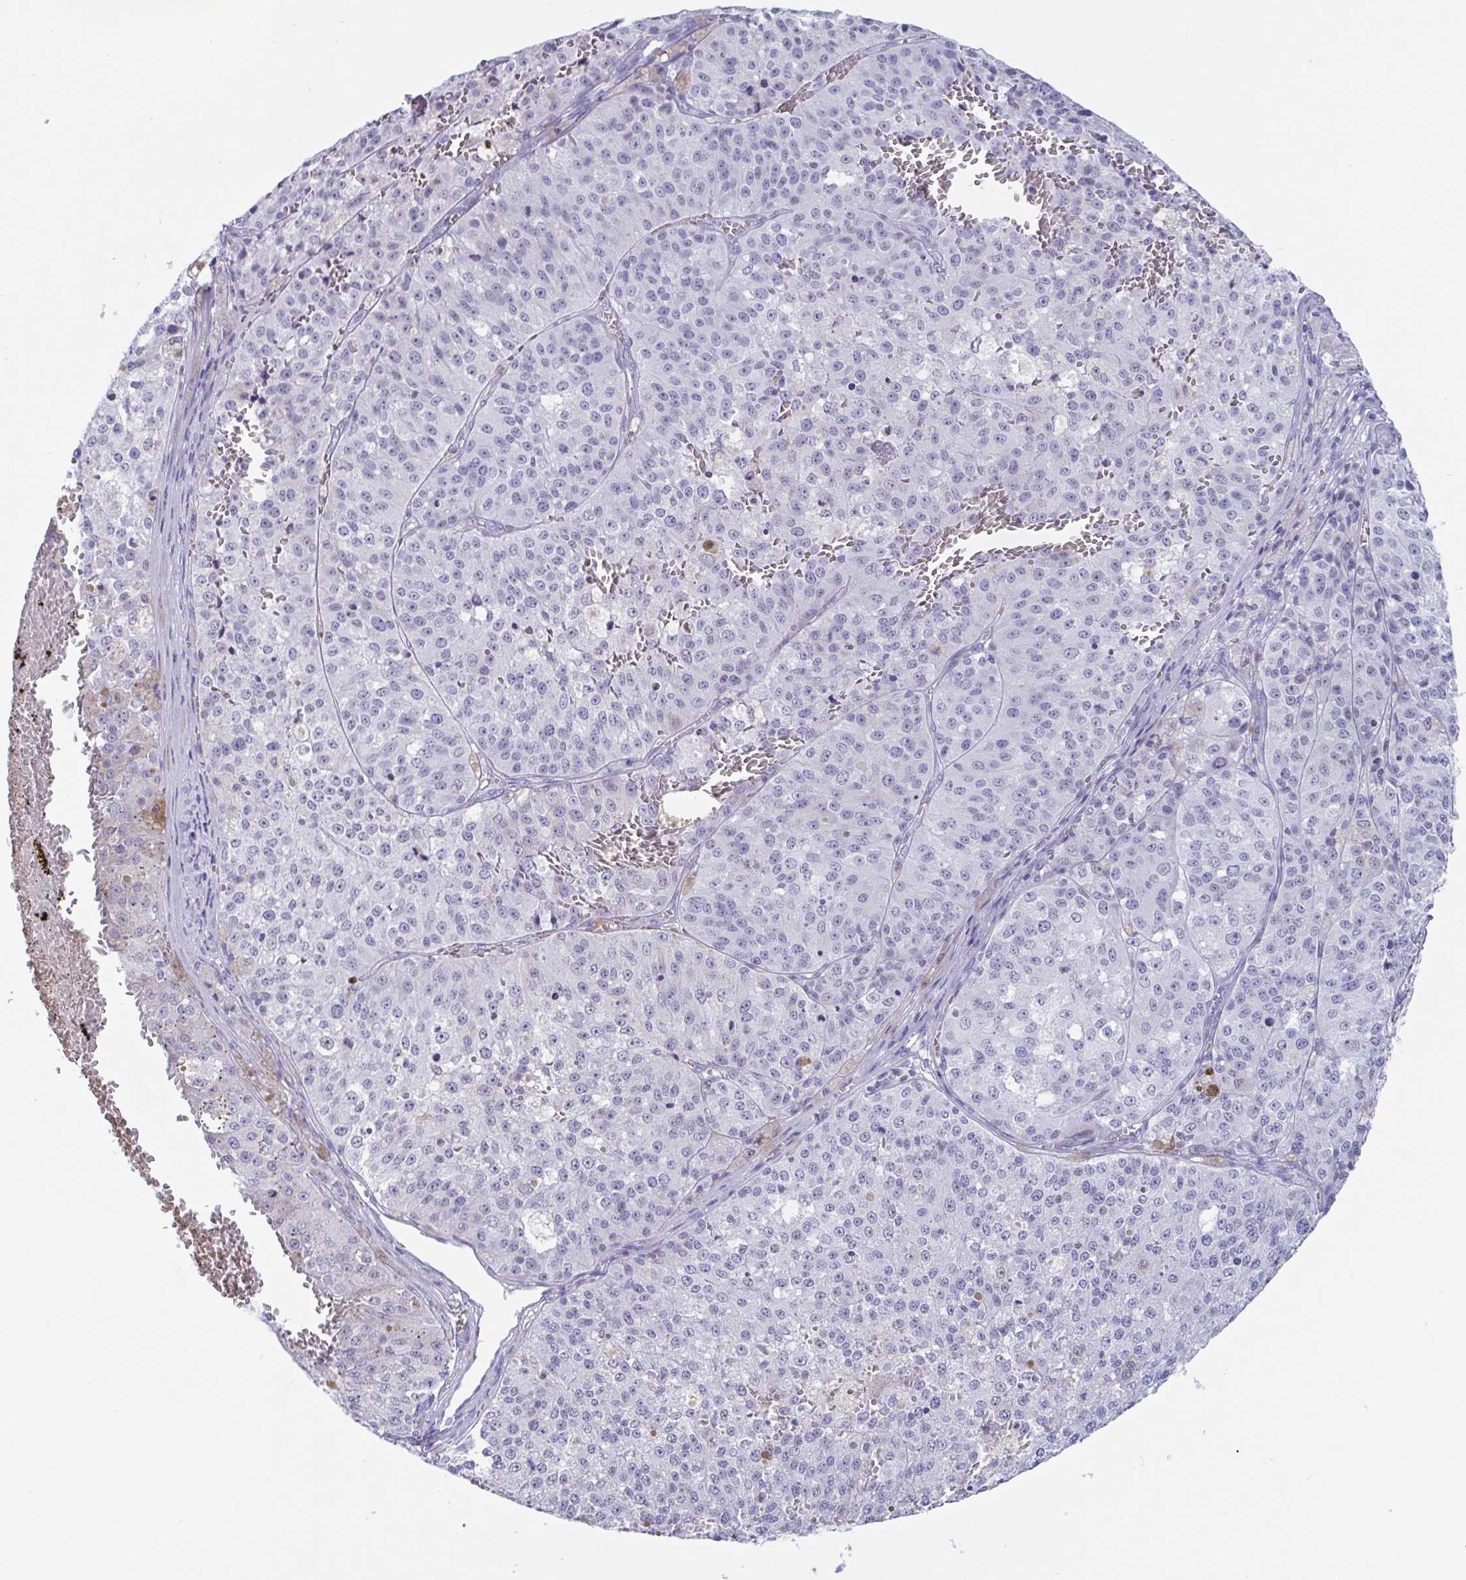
{"staining": {"intensity": "negative", "quantity": "none", "location": "none"}, "tissue": "melanoma", "cell_type": "Tumor cells", "image_type": "cancer", "snomed": [{"axis": "morphology", "description": "Malignant melanoma, Metastatic site"}, {"axis": "topography", "description": "Lymph node"}], "caption": "Immunohistochemistry histopathology image of neoplastic tissue: malignant melanoma (metastatic site) stained with DAB (3,3'-diaminobenzidine) displays no significant protein expression in tumor cells.", "gene": "CDX4", "patient": {"sex": "female", "age": 64}}